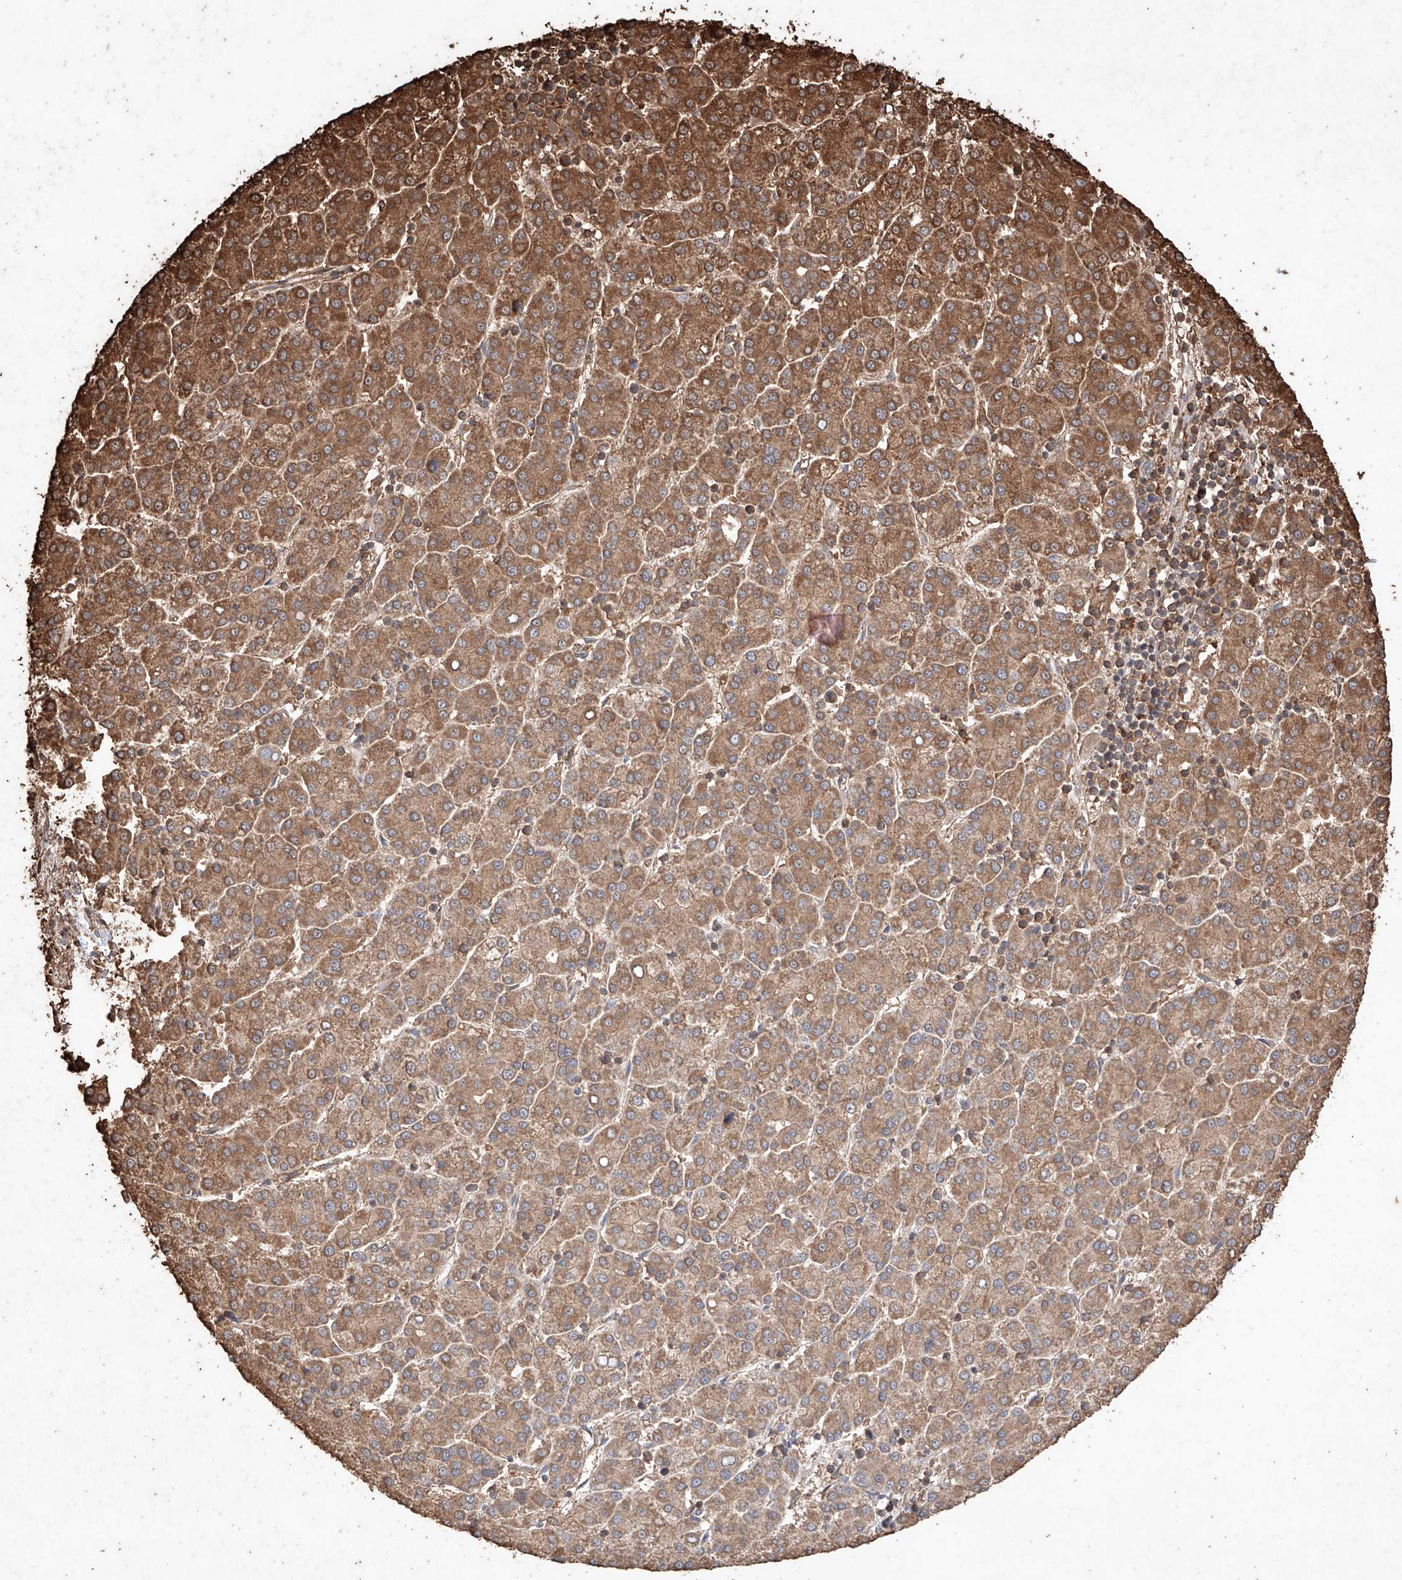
{"staining": {"intensity": "strong", "quantity": "25%-75%", "location": "cytoplasmic/membranous"}, "tissue": "liver cancer", "cell_type": "Tumor cells", "image_type": "cancer", "snomed": [{"axis": "morphology", "description": "Carcinoma, Hepatocellular, NOS"}, {"axis": "topography", "description": "Liver"}], "caption": "Protein staining of liver hepatocellular carcinoma tissue demonstrates strong cytoplasmic/membranous positivity in approximately 25%-75% of tumor cells.", "gene": "M6PR", "patient": {"sex": "female", "age": 58}}